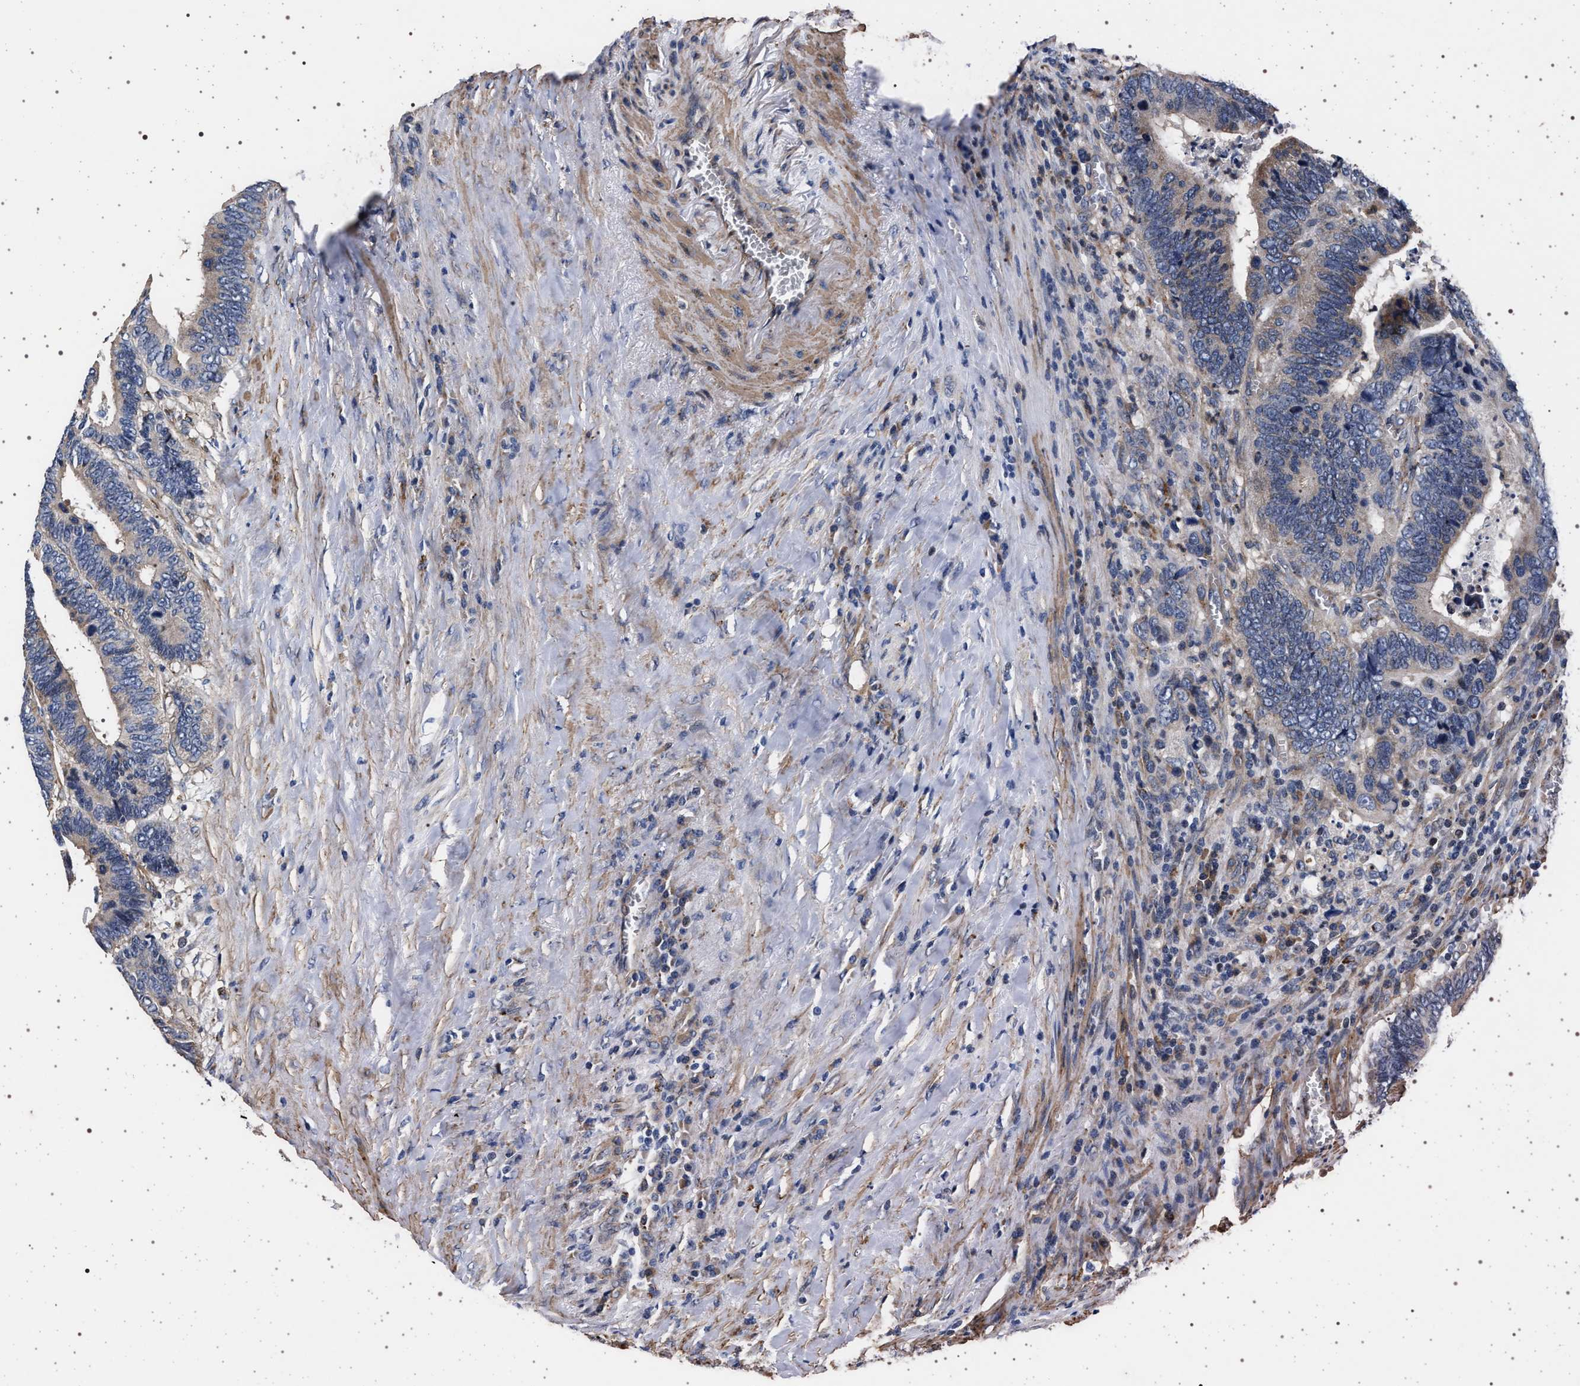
{"staining": {"intensity": "weak", "quantity": "<25%", "location": "cytoplasmic/membranous"}, "tissue": "colorectal cancer", "cell_type": "Tumor cells", "image_type": "cancer", "snomed": [{"axis": "morphology", "description": "Adenocarcinoma, NOS"}, {"axis": "topography", "description": "Colon"}], "caption": "This is an immunohistochemistry image of human colorectal cancer (adenocarcinoma). There is no expression in tumor cells.", "gene": "KCNK6", "patient": {"sex": "male", "age": 72}}